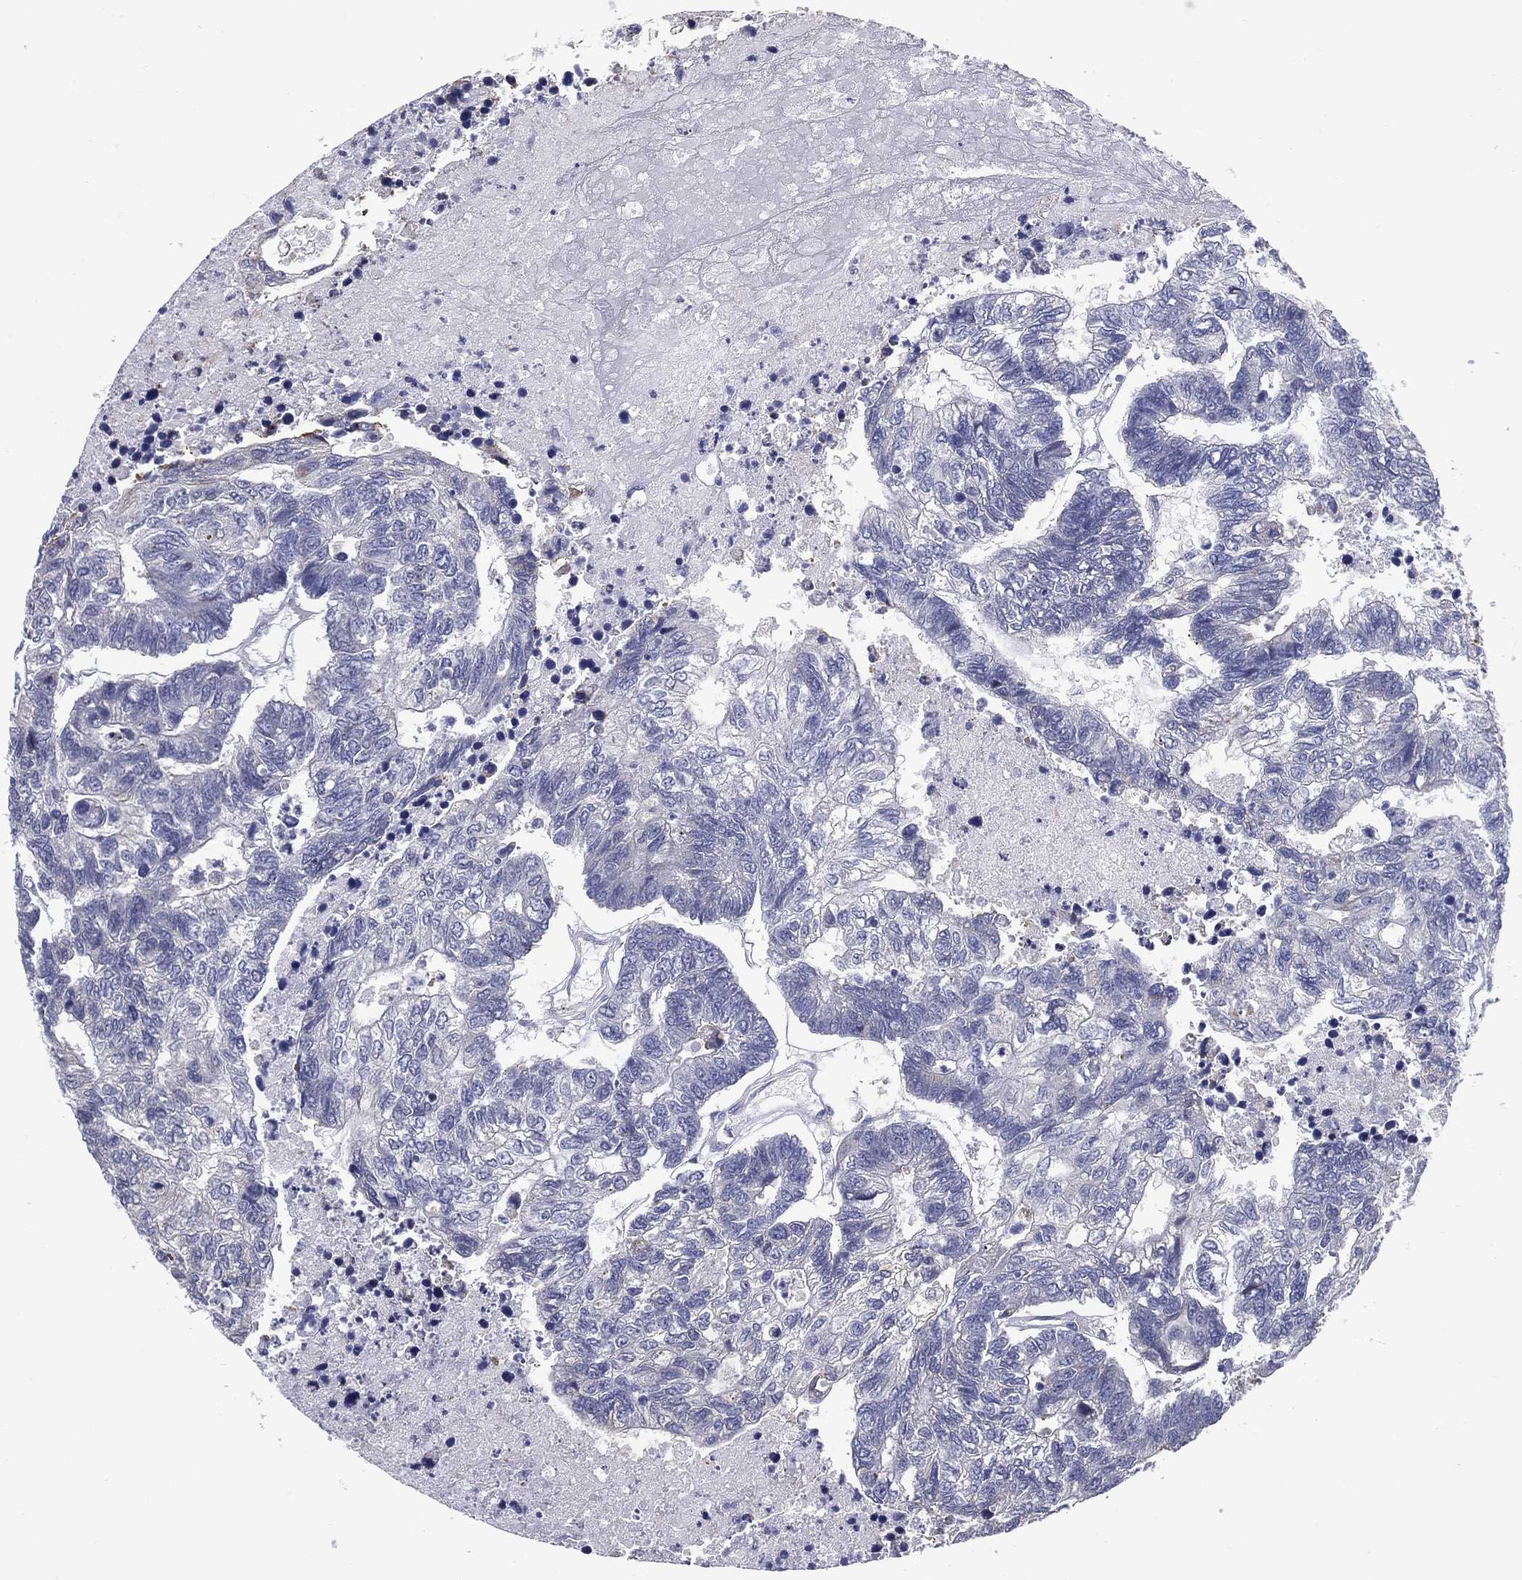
{"staining": {"intensity": "negative", "quantity": "none", "location": "none"}, "tissue": "colorectal cancer", "cell_type": "Tumor cells", "image_type": "cancer", "snomed": [{"axis": "morphology", "description": "Adenocarcinoma, NOS"}, {"axis": "topography", "description": "Colon"}], "caption": "A photomicrograph of human colorectal cancer is negative for staining in tumor cells.", "gene": "C19orf18", "patient": {"sex": "female", "age": 48}}